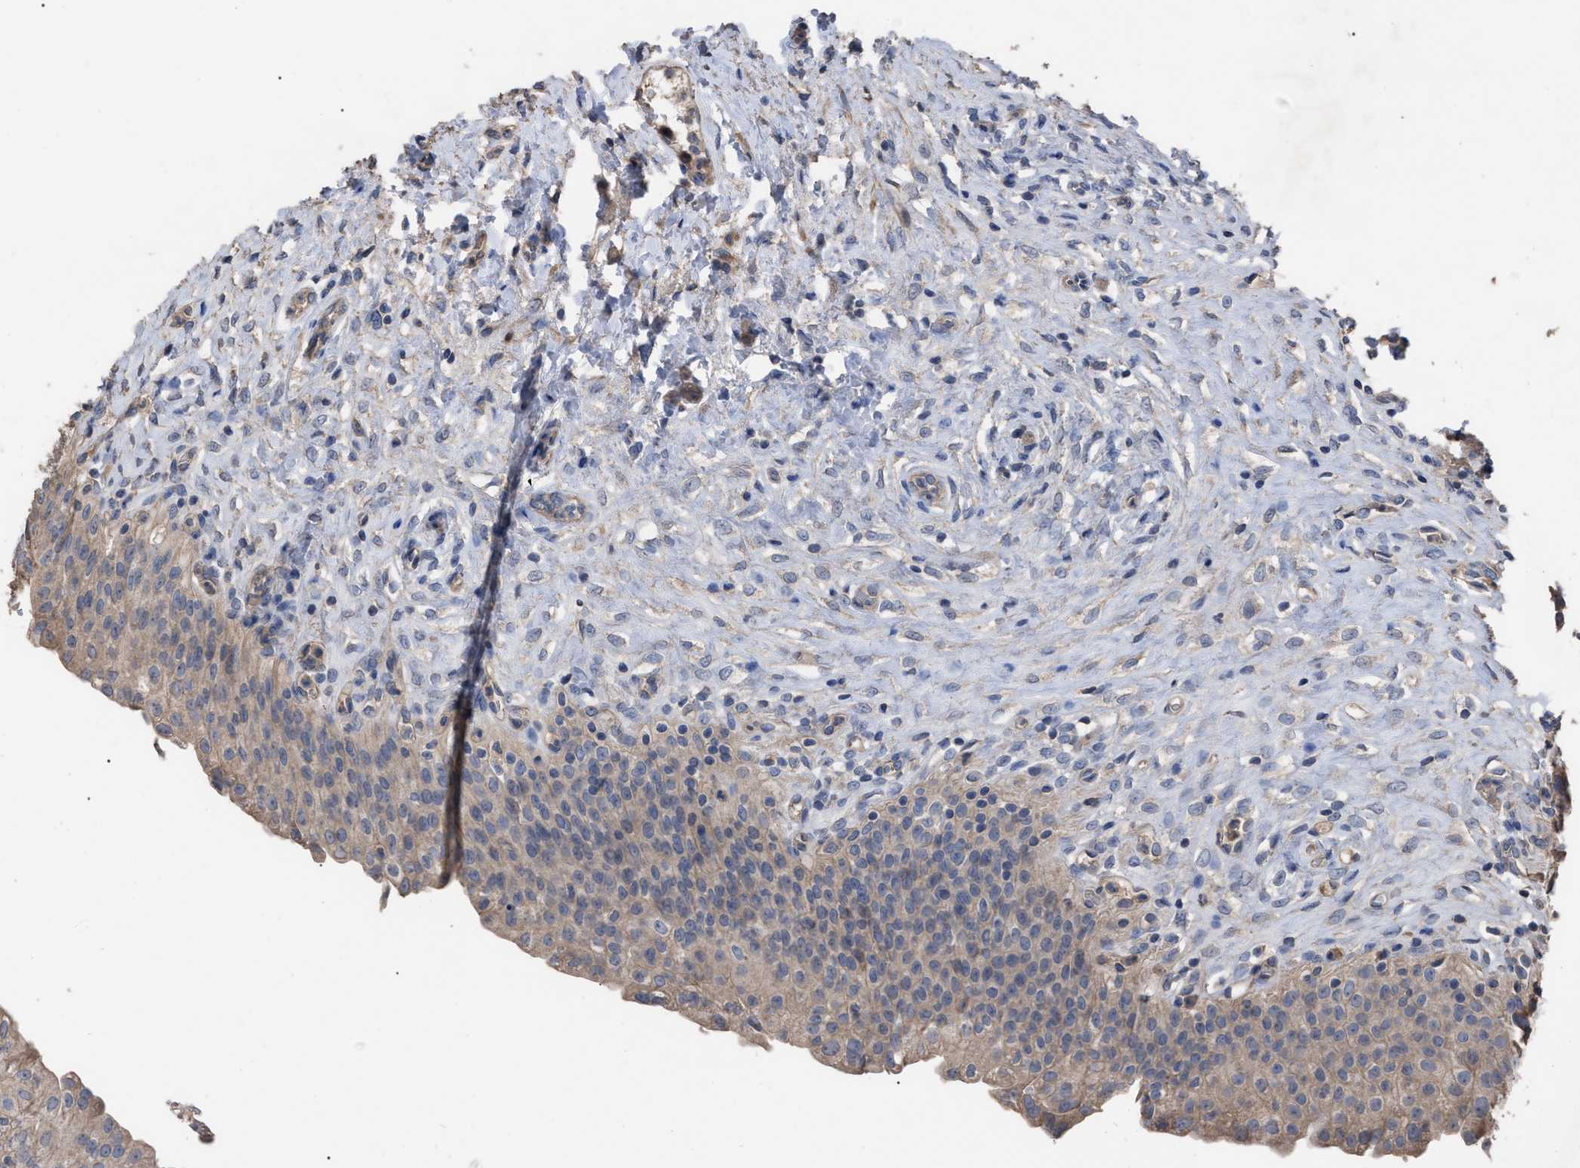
{"staining": {"intensity": "weak", "quantity": ">75%", "location": "cytoplasmic/membranous"}, "tissue": "urinary bladder", "cell_type": "Urothelial cells", "image_type": "normal", "snomed": [{"axis": "morphology", "description": "Urothelial carcinoma, High grade"}, {"axis": "topography", "description": "Urinary bladder"}], "caption": "A photomicrograph of urinary bladder stained for a protein exhibits weak cytoplasmic/membranous brown staining in urothelial cells. (DAB IHC with brightfield microscopy, high magnification).", "gene": "BTN2A1", "patient": {"sex": "male", "age": 46}}